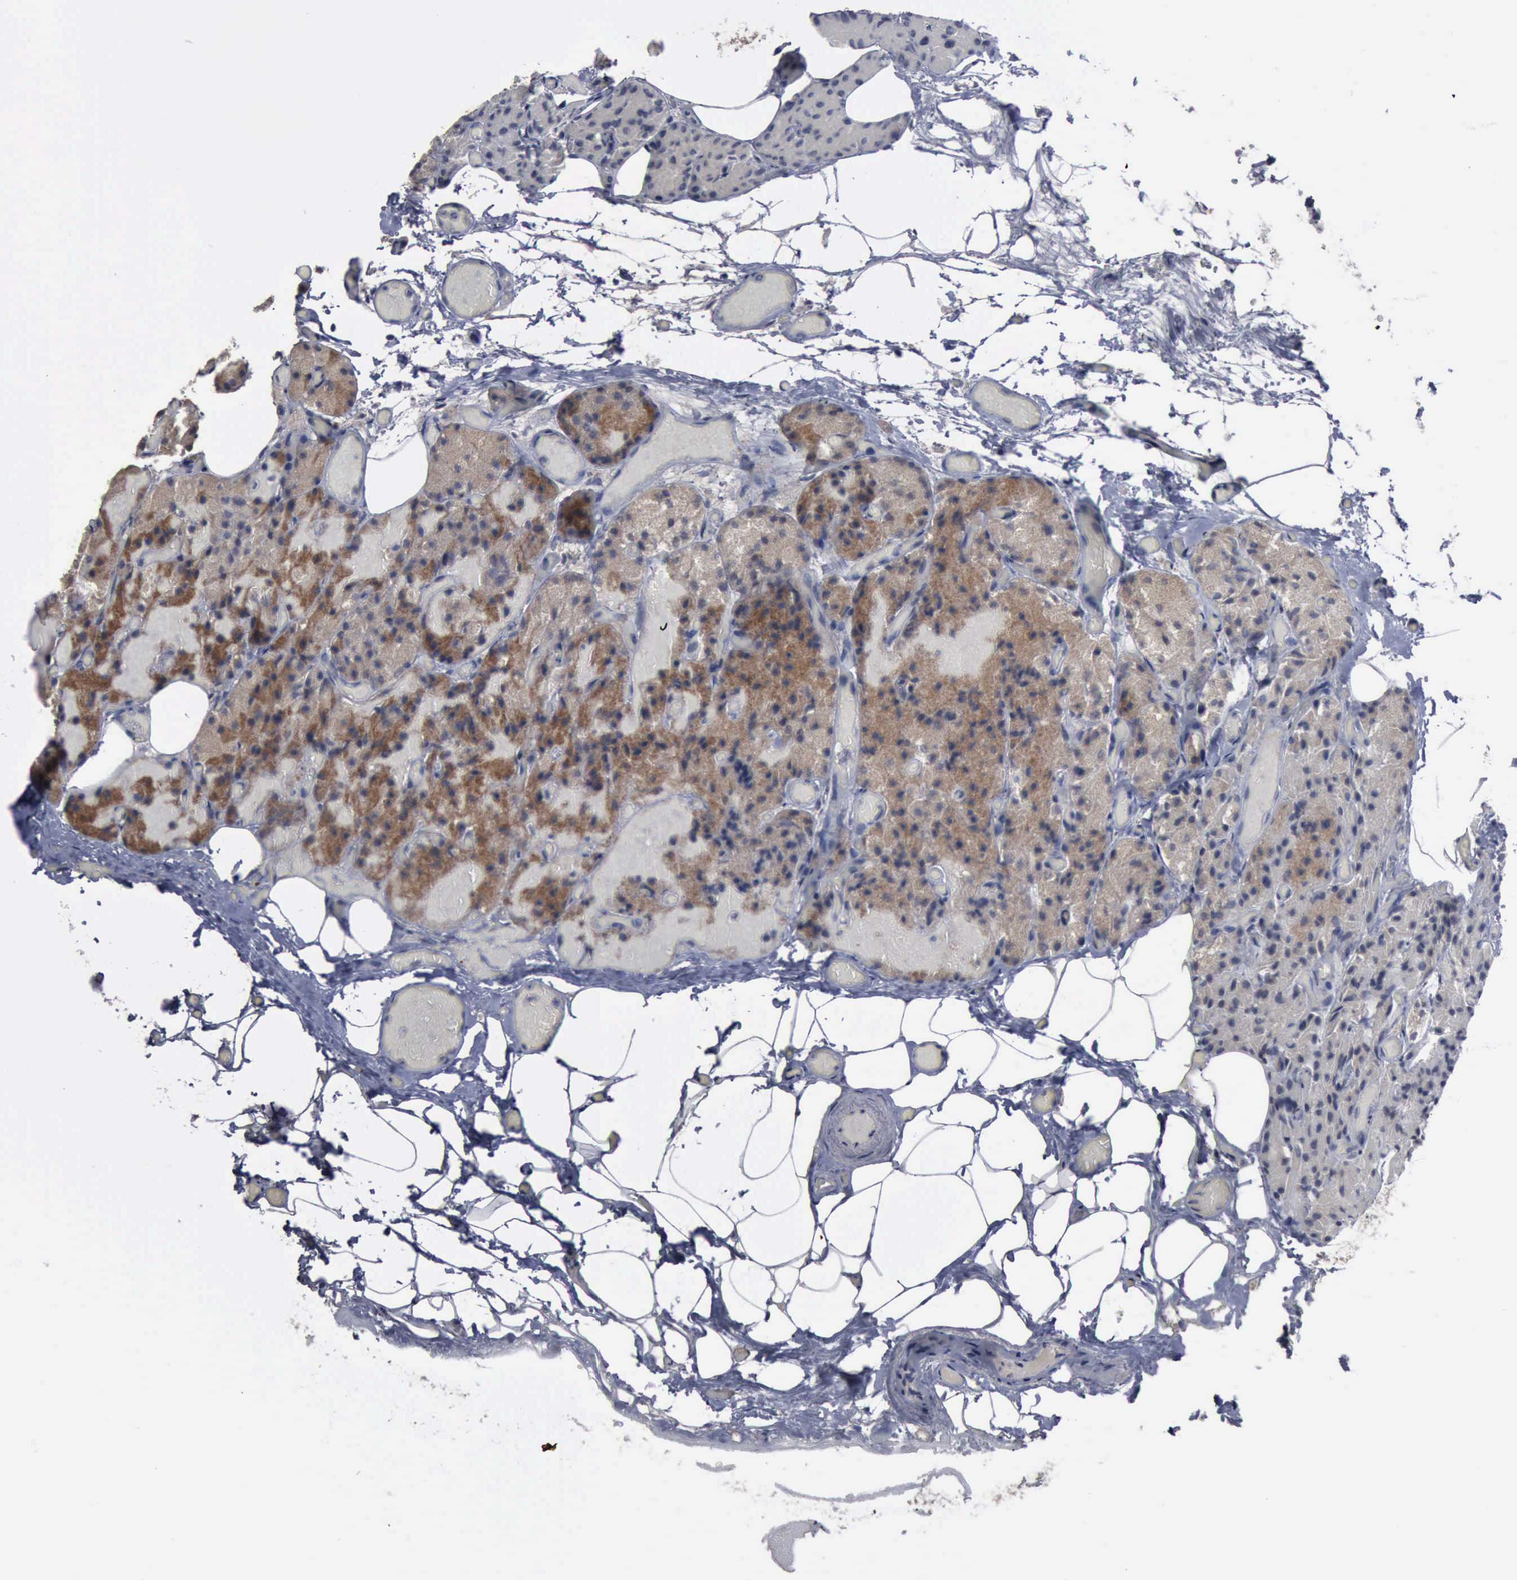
{"staining": {"intensity": "moderate", "quantity": "25%-75%", "location": "cytoplasmic/membranous"}, "tissue": "parathyroid gland", "cell_type": "Glandular cells", "image_type": "normal", "snomed": [{"axis": "morphology", "description": "Normal tissue, NOS"}, {"axis": "topography", "description": "Skeletal muscle"}, {"axis": "topography", "description": "Parathyroid gland"}], "caption": "IHC micrograph of normal parathyroid gland: human parathyroid gland stained using IHC shows medium levels of moderate protein expression localized specifically in the cytoplasmic/membranous of glandular cells, appearing as a cytoplasmic/membranous brown color.", "gene": "MYO18B", "patient": {"sex": "female", "age": 37}}